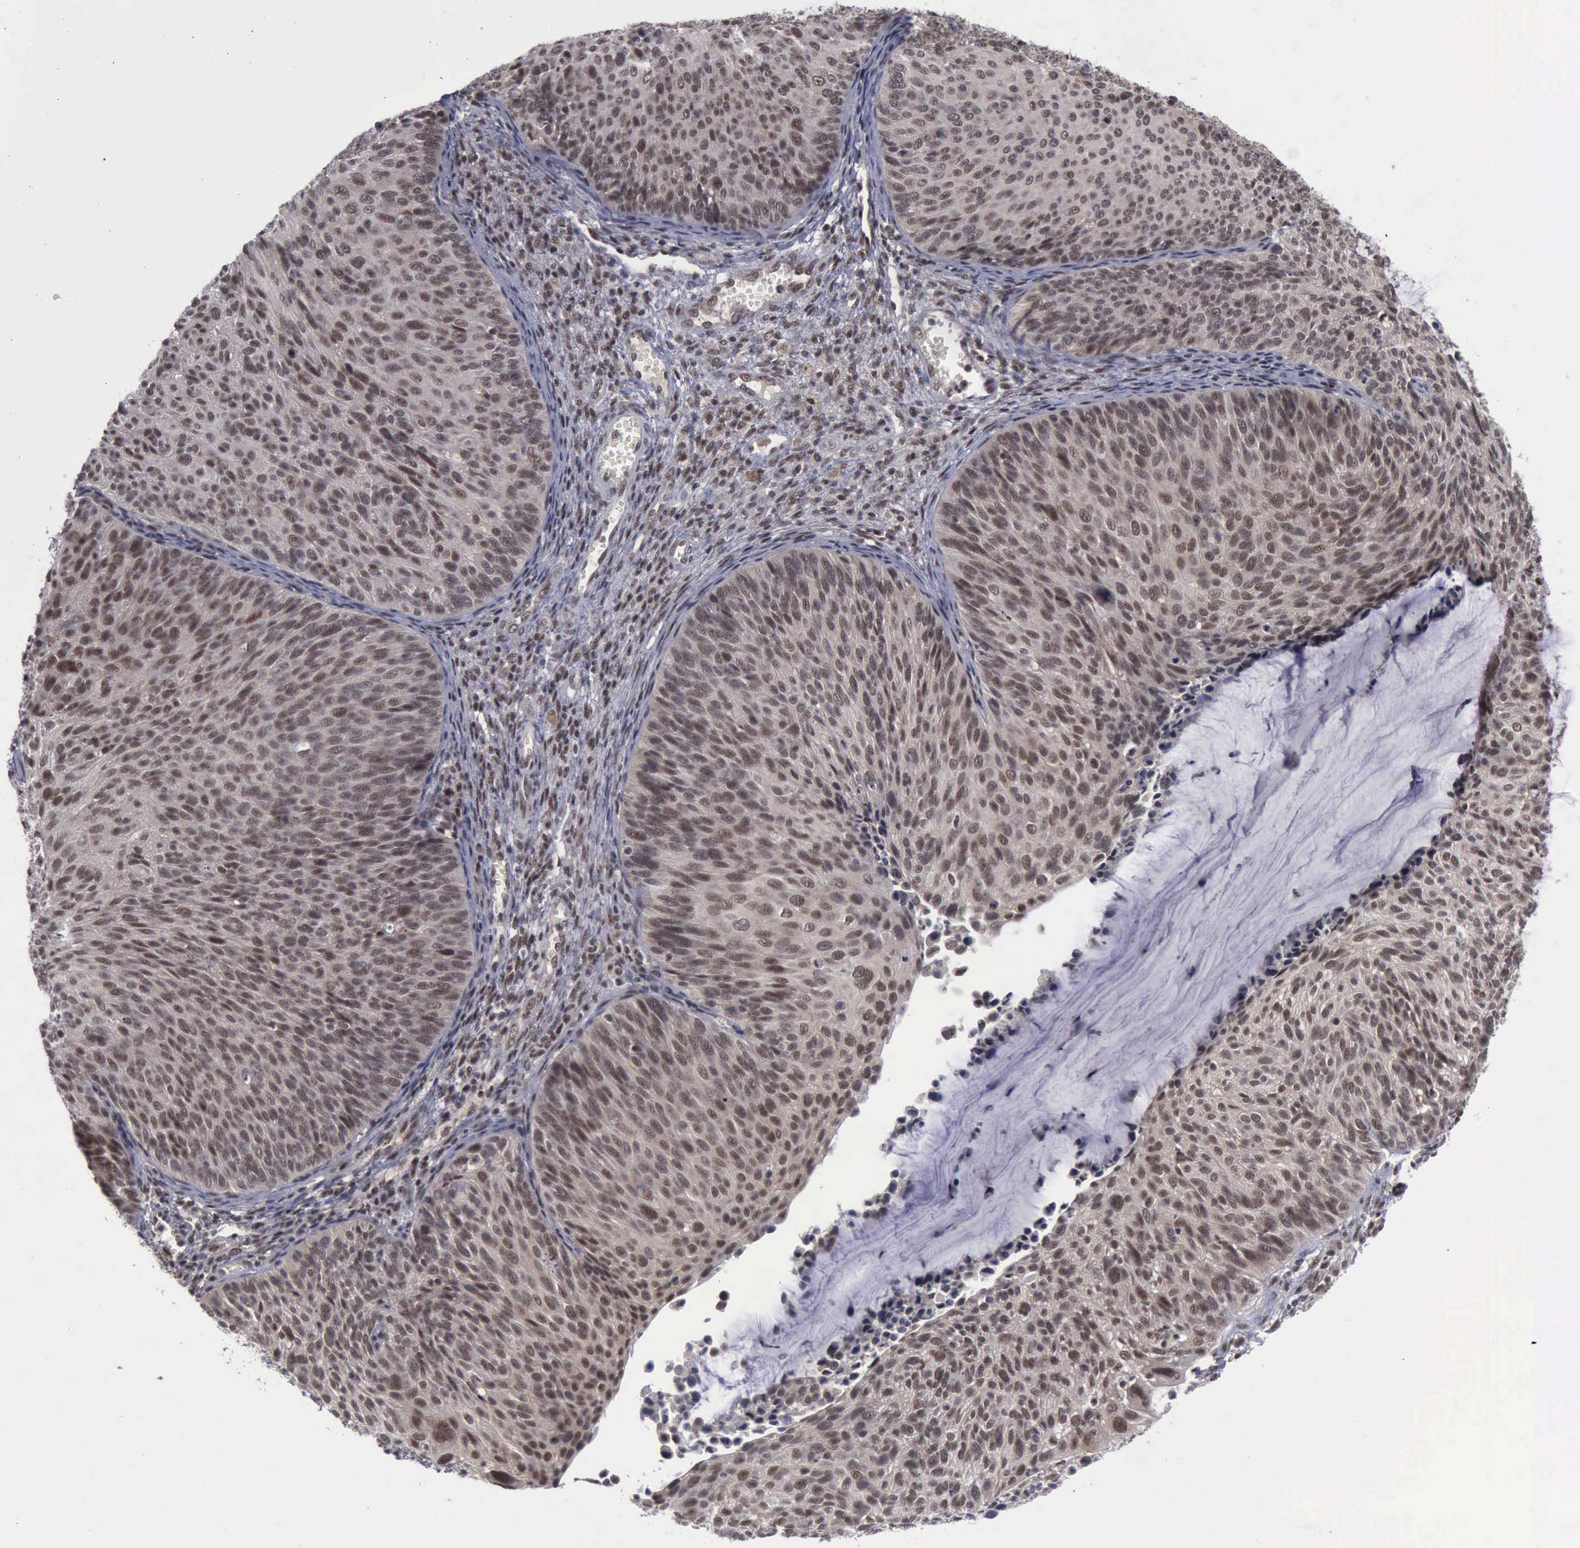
{"staining": {"intensity": "moderate", "quantity": ">75%", "location": "cytoplasmic/membranous,nuclear"}, "tissue": "cervical cancer", "cell_type": "Tumor cells", "image_type": "cancer", "snomed": [{"axis": "morphology", "description": "Squamous cell carcinoma, NOS"}, {"axis": "topography", "description": "Cervix"}], "caption": "A histopathology image of human squamous cell carcinoma (cervical) stained for a protein exhibits moderate cytoplasmic/membranous and nuclear brown staining in tumor cells.", "gene": "ATM", "patient": {"sex": "female", "age": 36}}